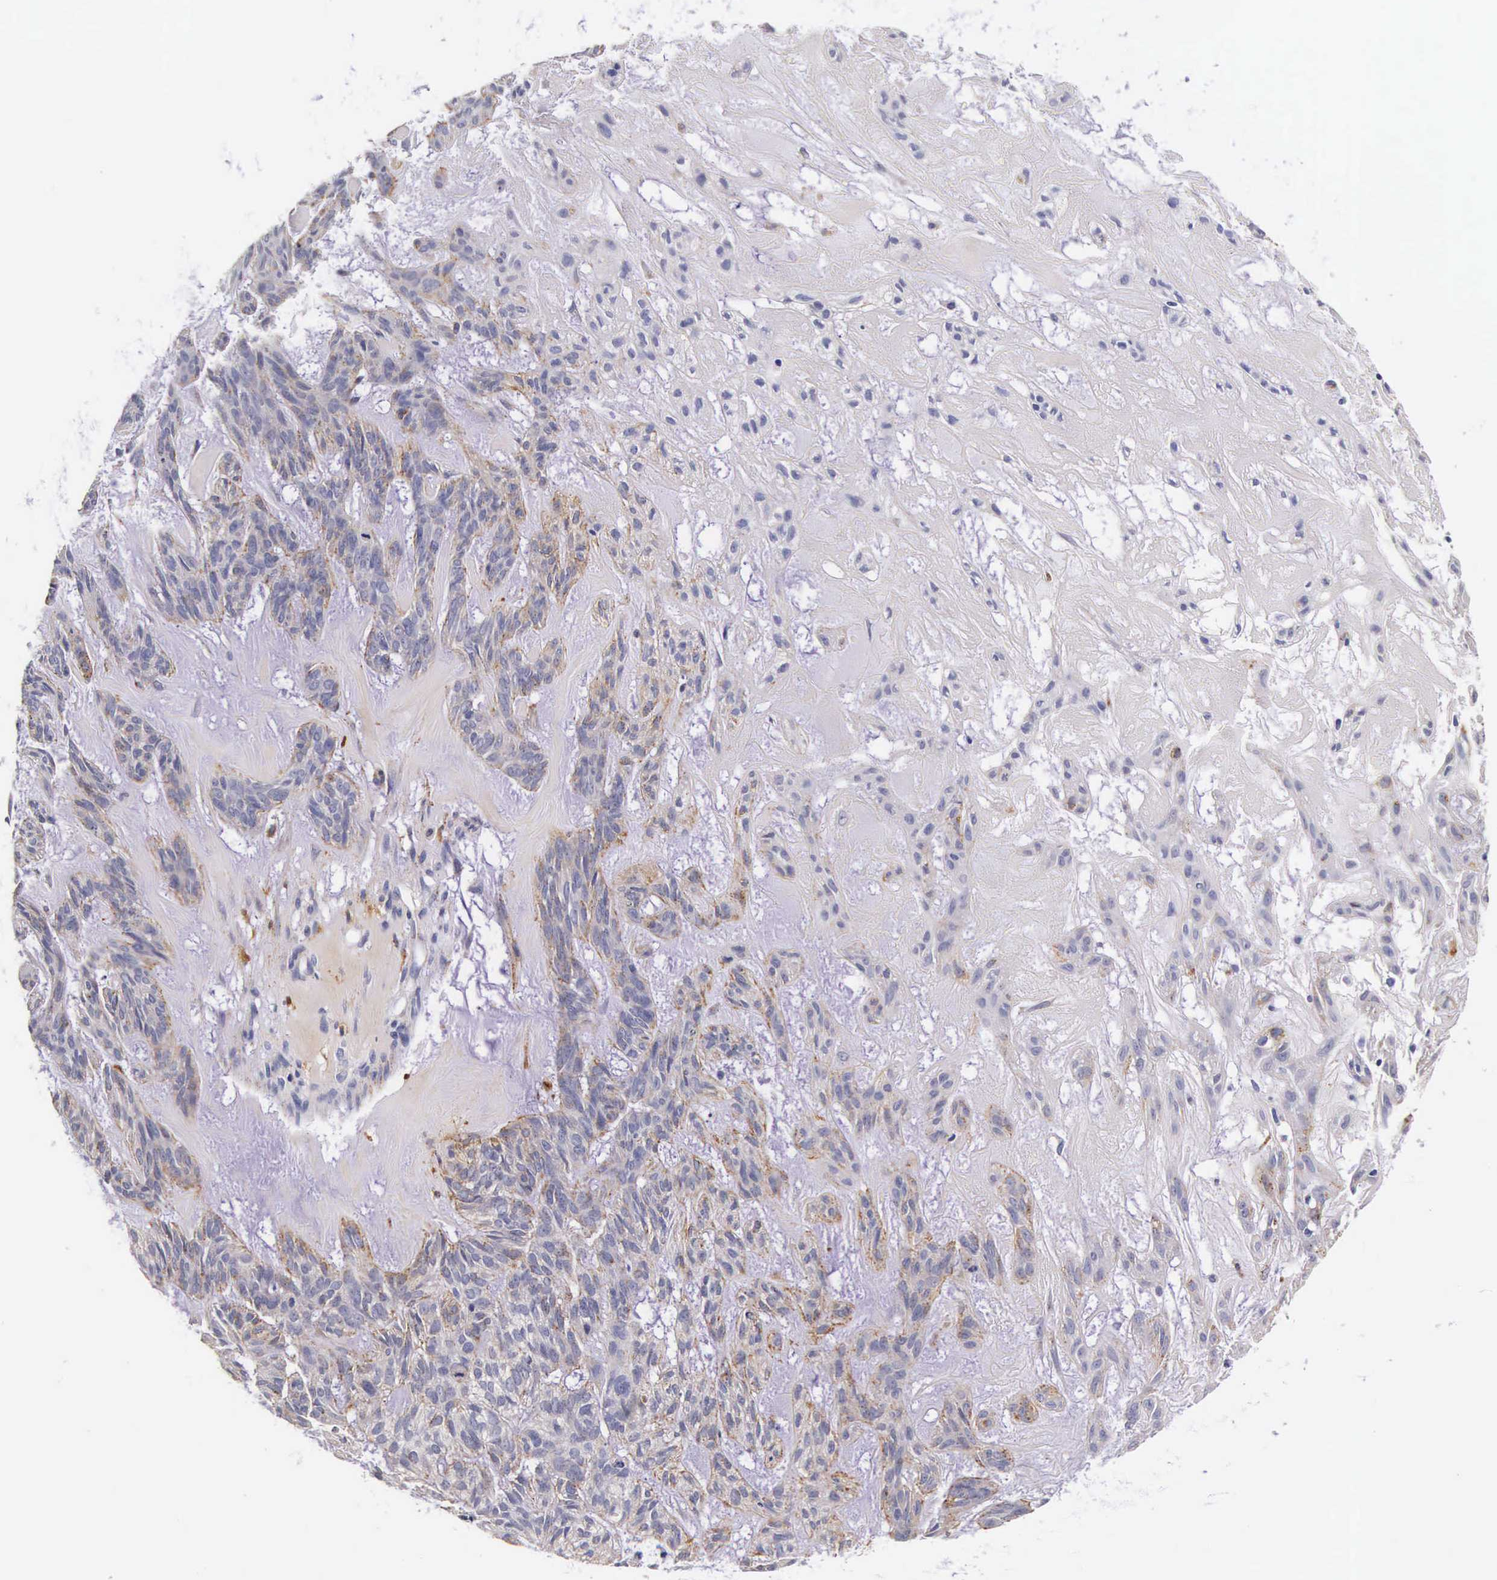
{"staining": {"intensity": "moderate", "quantity": "25%-75%", "location": "cytoplasmic/membranous"}, "tissue": "skin cancer", "cell_type": "Tumor cells", "image_type": "cancer", "snomed": [{"axis": "morphology", "description": "Basal cell carcinoma"}, {"axis": "topography", "description": "Skin"}], "caption": "This histopathology image shows immunohistochemistry staining of skin cancer (basal cell carcinoma), with medium moderate cytoplasmic/membranous staining in approximately 25%-75% of tumor cells.", "gene": "CTSB", "patient": {"sex": "male", "age": 75}}